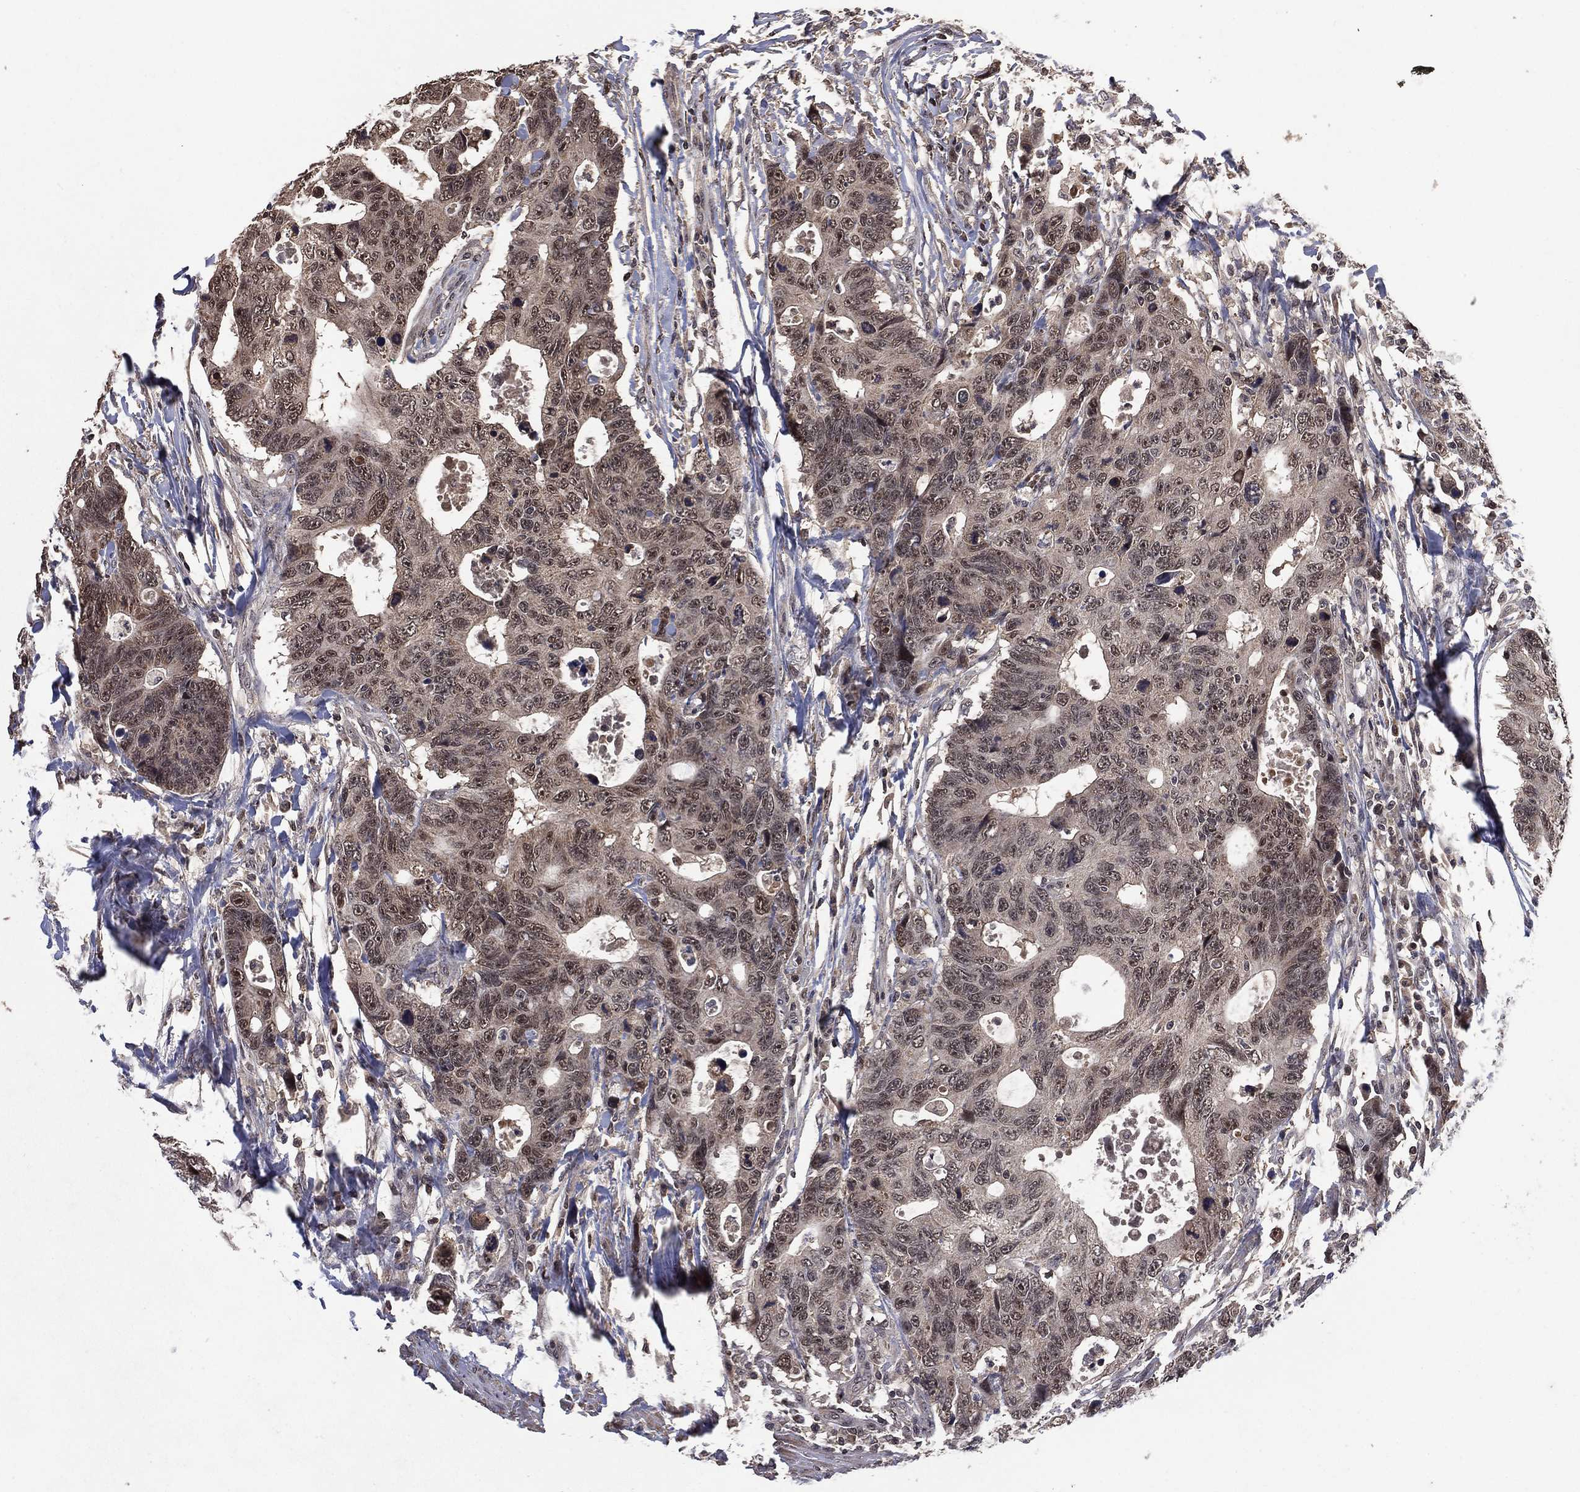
{"staining": {"intensity": "weak", "quantity": "25%-75%", "location": "cytoplasmic/membranous"}, "tissue": "colorectal cancer", "cell_type": "Tumor cells", "image_type": "cancer", "snomed": [{"axis": "morphology", "description": "Adenocarcinoma, NOS"}, {"axis": "topography", "description": "Colon"}], "caption": "Weak cytoplasmic/membranous staining is seen in approximately 25%-75% of tumor cells in colorectal cancer (adenocarcinoma). (DAB IHC with brightfield microscopy, high magnification).", "gene": "NELFCD", "patient": {"sex": "female", "age": 77}}